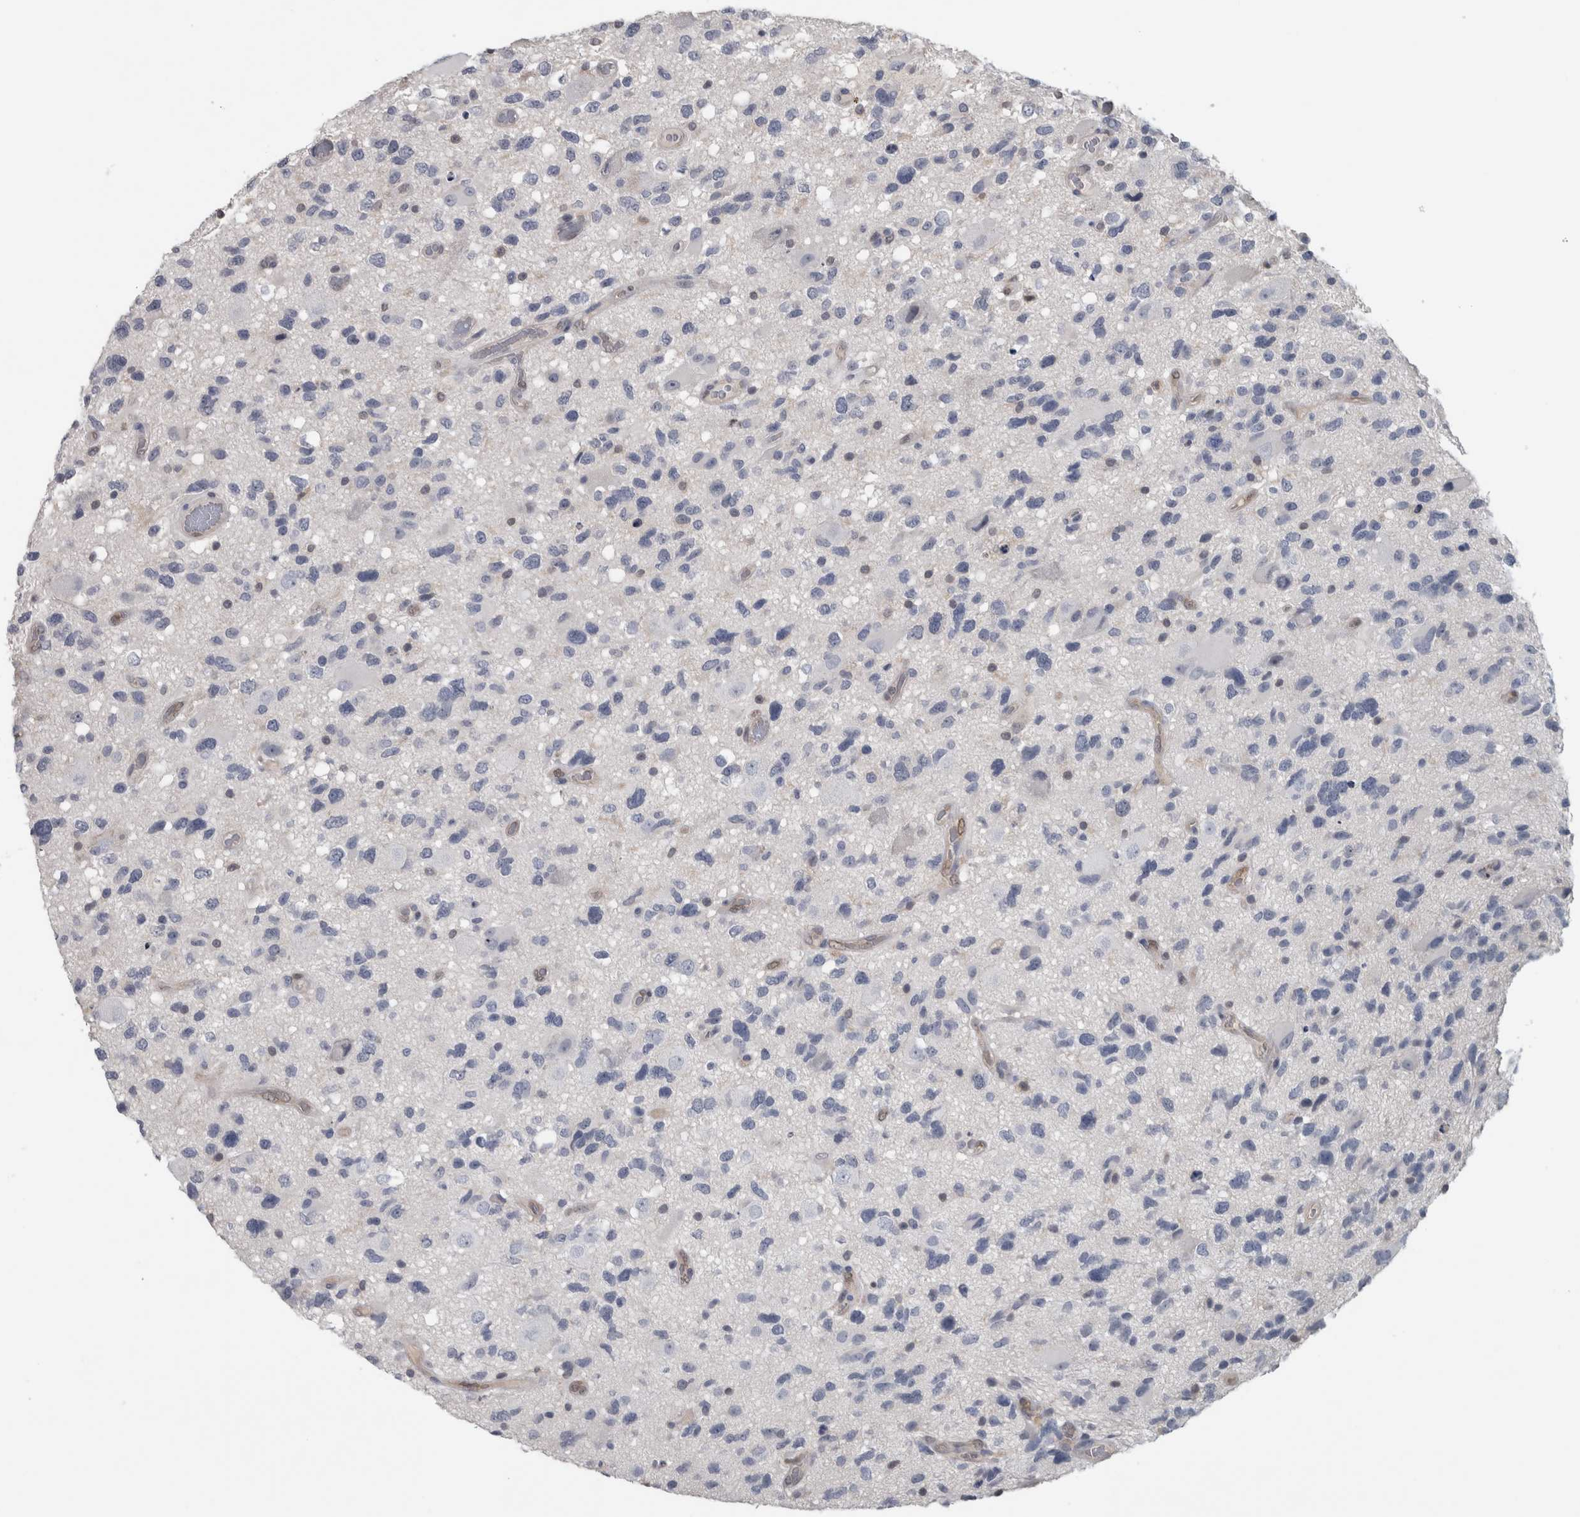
{"staining": {"intensity": "negative", "quantity": "none", "location": "none"}, "tissue": "glioma", "cell_type": "Tumor cells", "image_type": "cancer", "snomed": [{"axis": "morphology", "description": "Glioma, malignant, High grade"}, {"axis": "topography", "description": "Brain"}], "caption": "Immunohistochemistry (IHC) micrograph of neoplastic tissue: glioma stained with DAB (3,3'-diaminobenzidine) demonstrates no significant protein staining in tumor cells.", "gene": "NAPRT", "patient": {"sex": "male", "age": 33}}